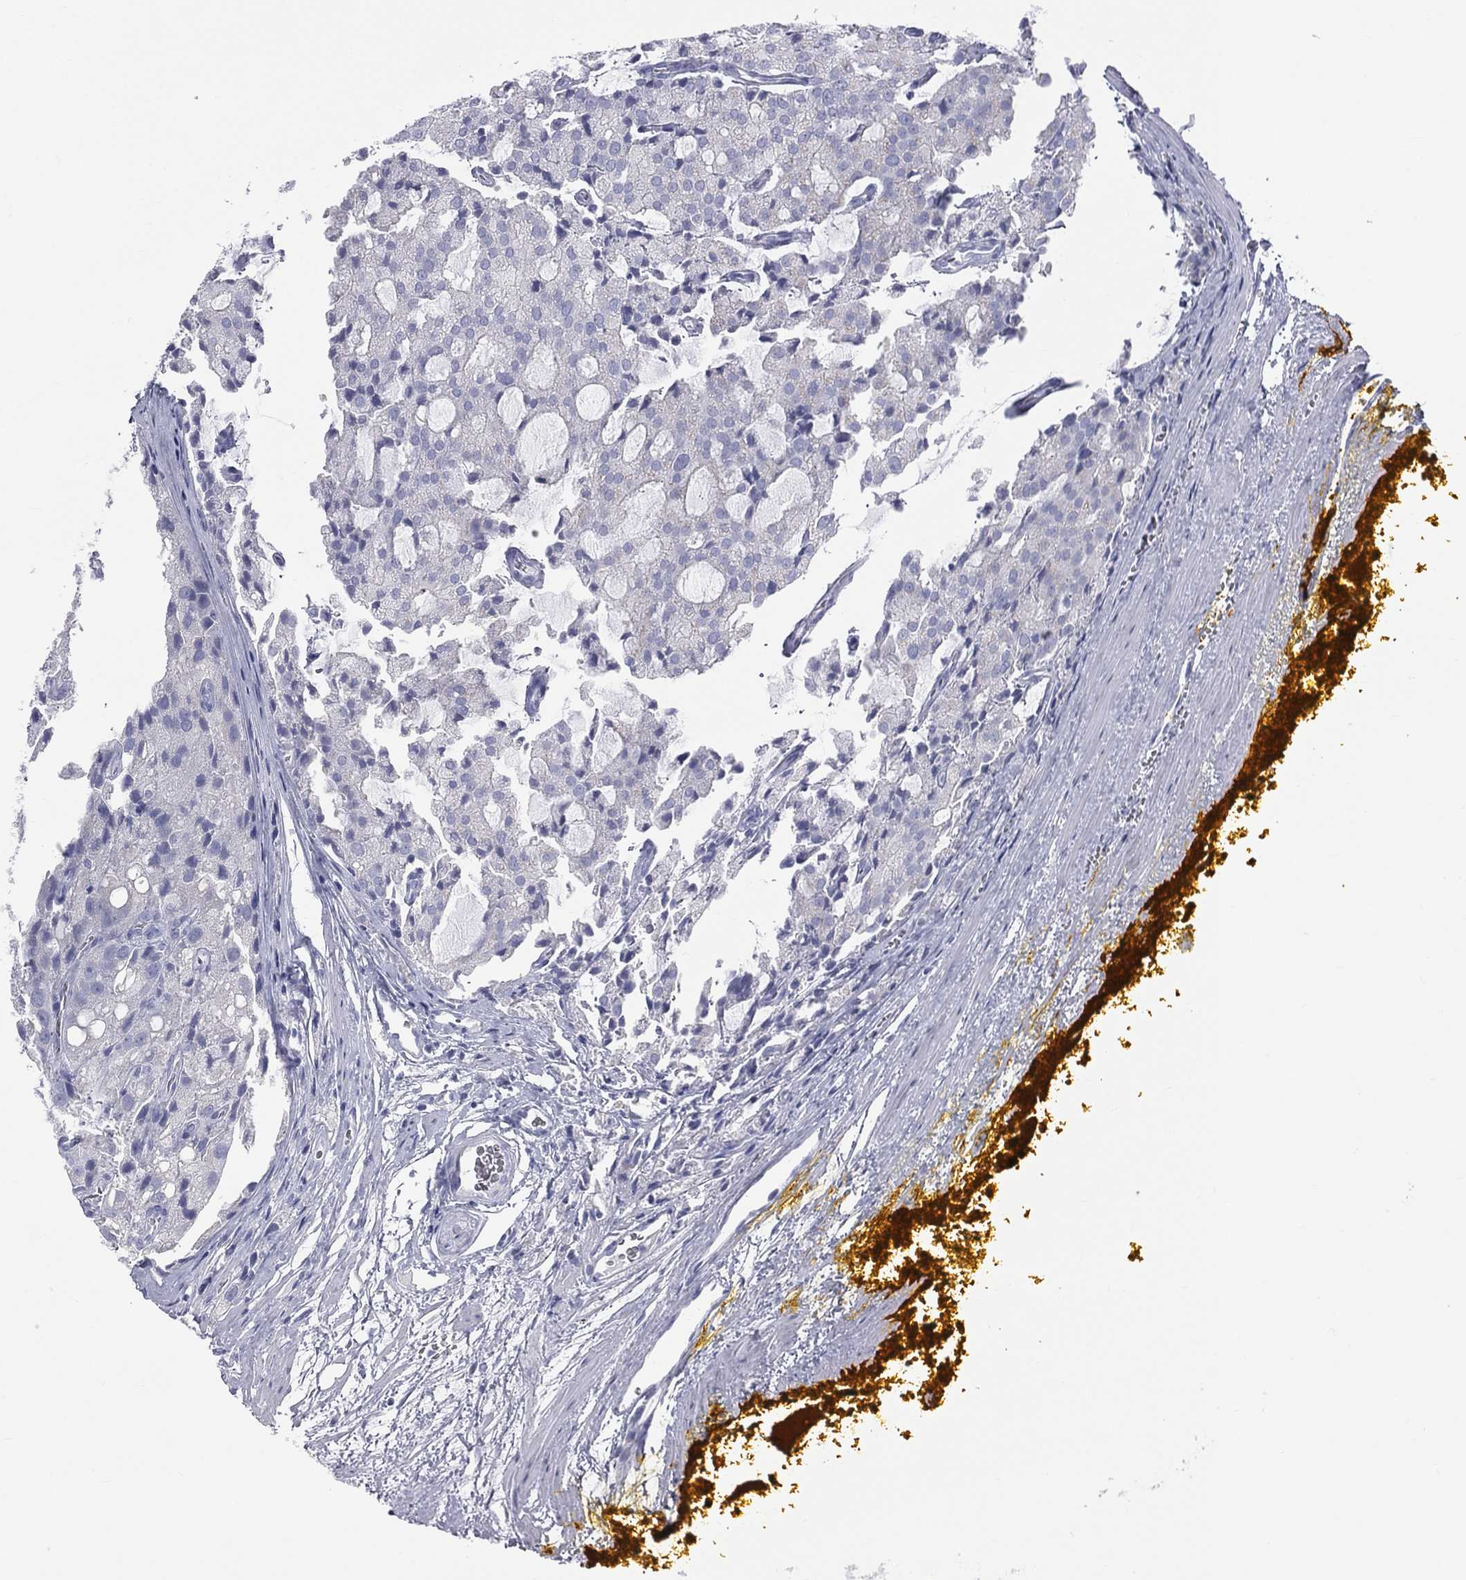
{"staining": {"intensity": "negative", "quantity": "none", "location": "none"}, "tissue": "prostate cancer", "cell_type": "Tumor cells", "image_type": "cancer", "snomed": [{"axis": "morphology", "description": "Adenocarcinoma, NOS"}, {"axis": "topography", "description": "Prostate and seminal vesicle, NOS"}, {"axis": "topography", "description": "Prostate"}], "caption": "Immunohistochemistry (IHC) histopathology image of human prostate adenocarcinoma stained for a protein (brown), which displays no positivity in tumor cells. Brightfield microscopy of immunohistochemistry stained with DAB (3,3'-diaminobenzidine) (brown) and hematoxylin (blue), captured at high magnification.", "gene": "MLN", "patient": {"sex": "male", "age": 67}}